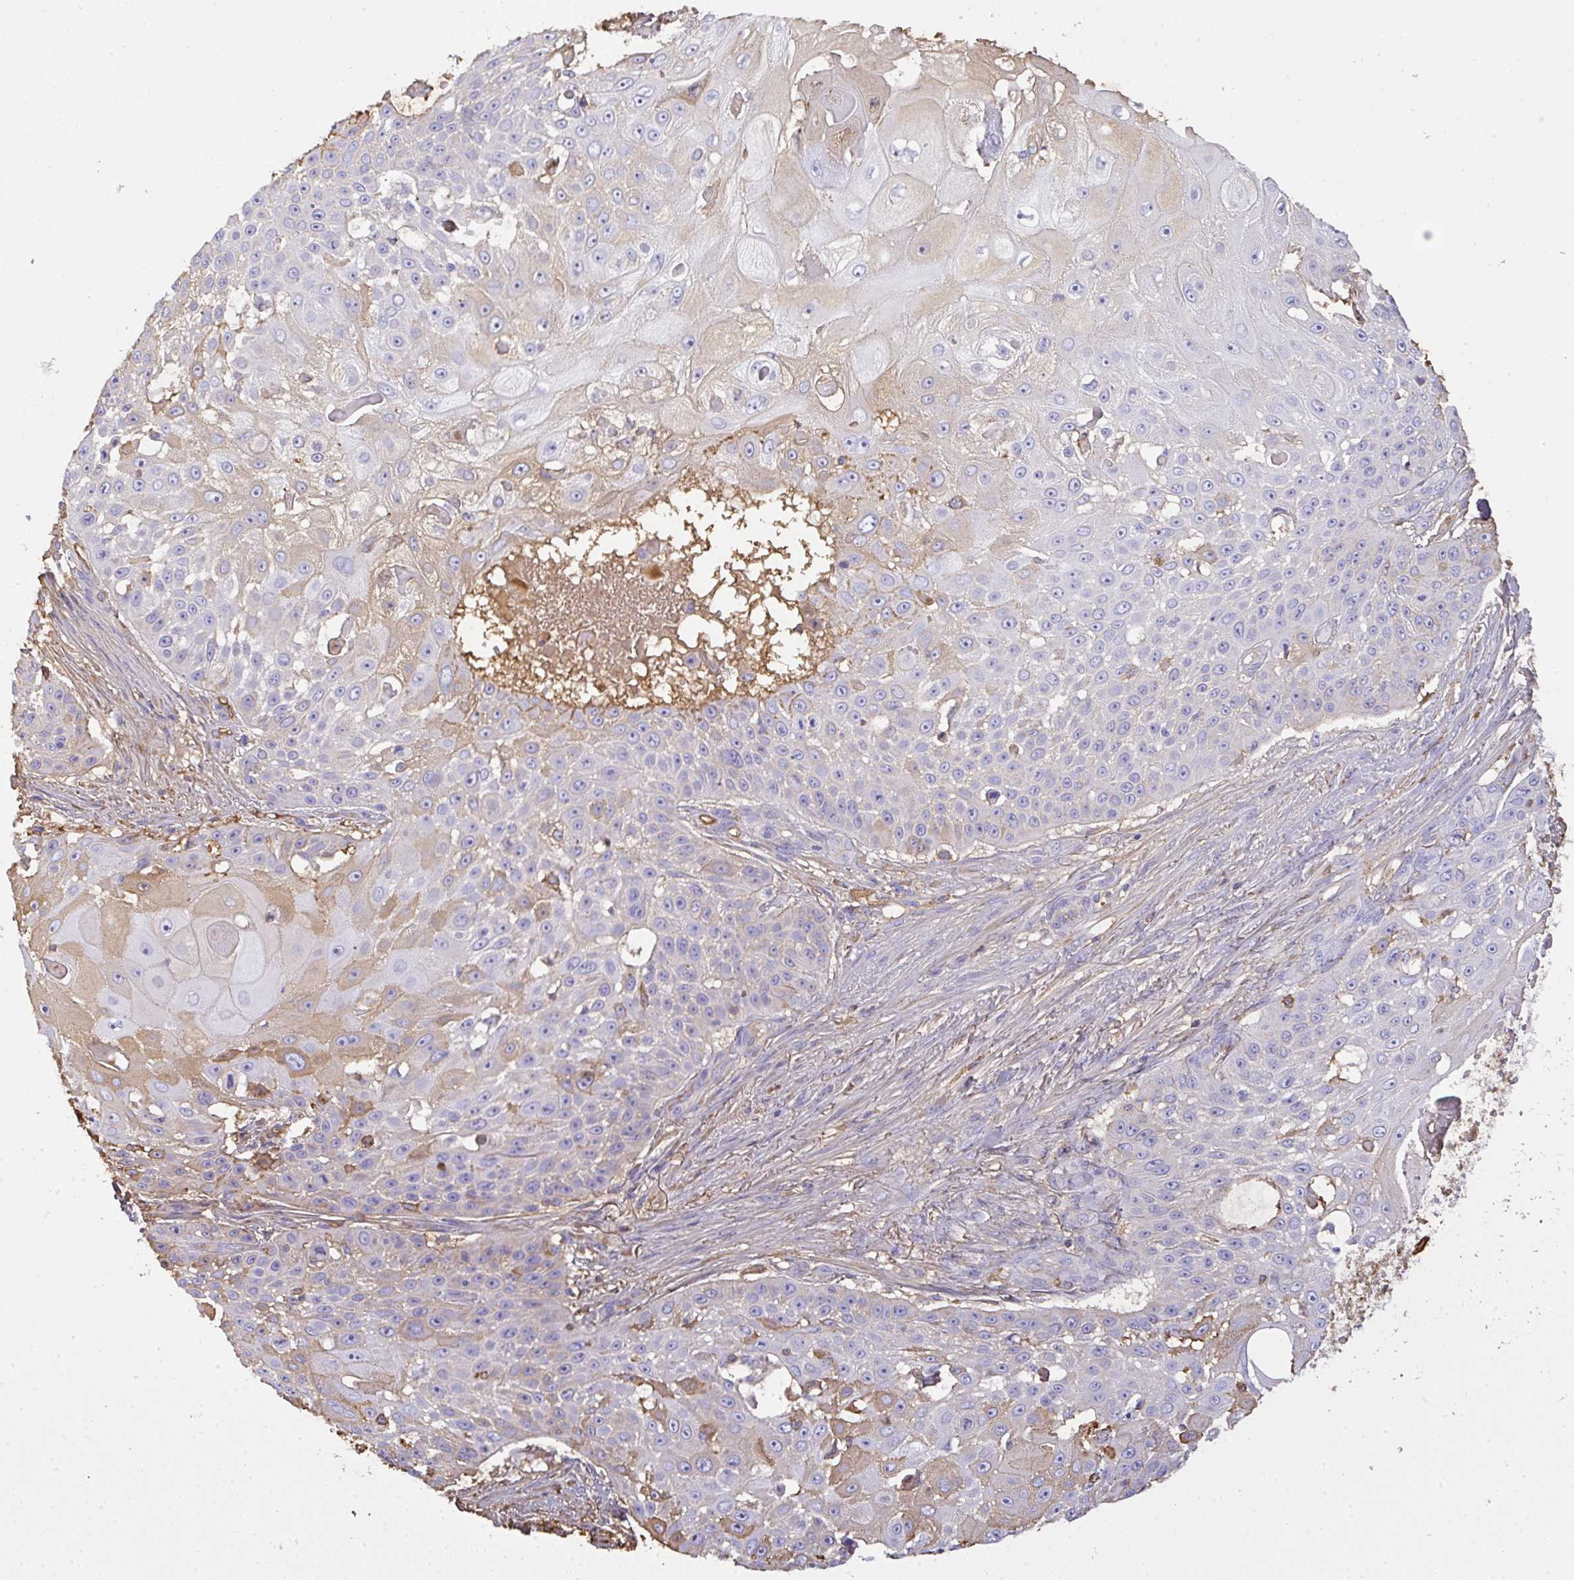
{"staining": {"intensity": "weak", "quantity": "<25%", "location": "cytoplasmic/membranous"}, "tissue": "skin cancer", "cell_type": "Tumor cells", "image_type": "cancer", "snomed": [{"axis": "morphology", "description": "Squamous cell carcinoma, NOS"}, {"axis": "topography", "description": "Skin"}], "caption": "This is an immunohistochemistry image of human skin cancer (squamous cell carcinoma). There is no positivity in tumor cells.", "gene": "SMYD5", "patient": {"sex": "female", "age": 86}}